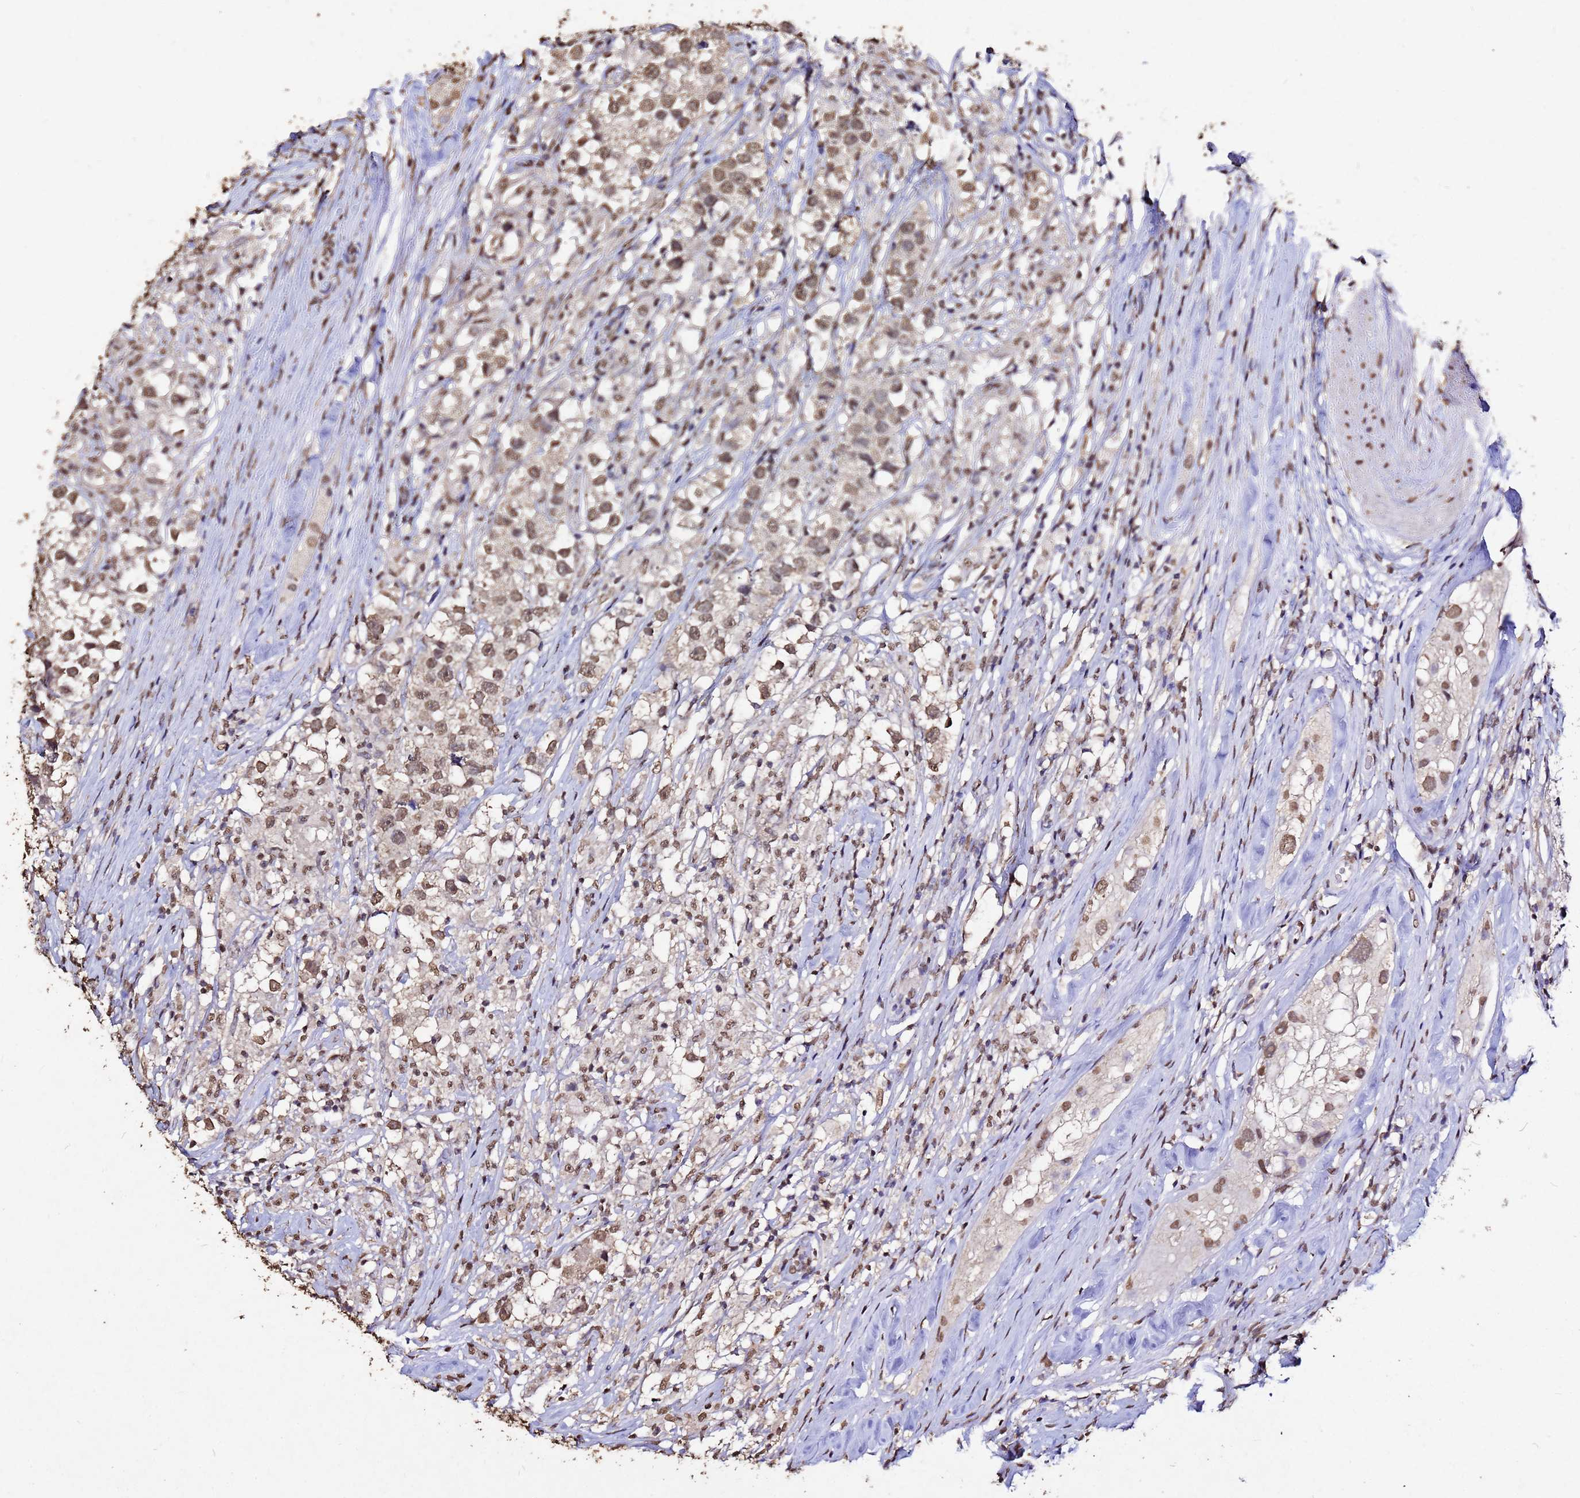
{"staining": {"intensity": "moderate", "quantity": ">75%", "location": "nuclear"}, "tissue": "testis cancer", "cell_type": "Tumor cells", "image_type": "cancer", "snomed": [{"axis": "morphology", "description": "Seminoma, NOS"}, {"axis": "topography", "description": "Testis"}], "caption": "Testis seminoma tissue reveals moderate nuclear staining in about >75% of tumor cells, visualized by immunohistochemistry. (brown staining indicates protein expression, while blue staining denotes nuclei).", "gene": "MYOCD", "patient": {"sex": "male", "age": 46}}